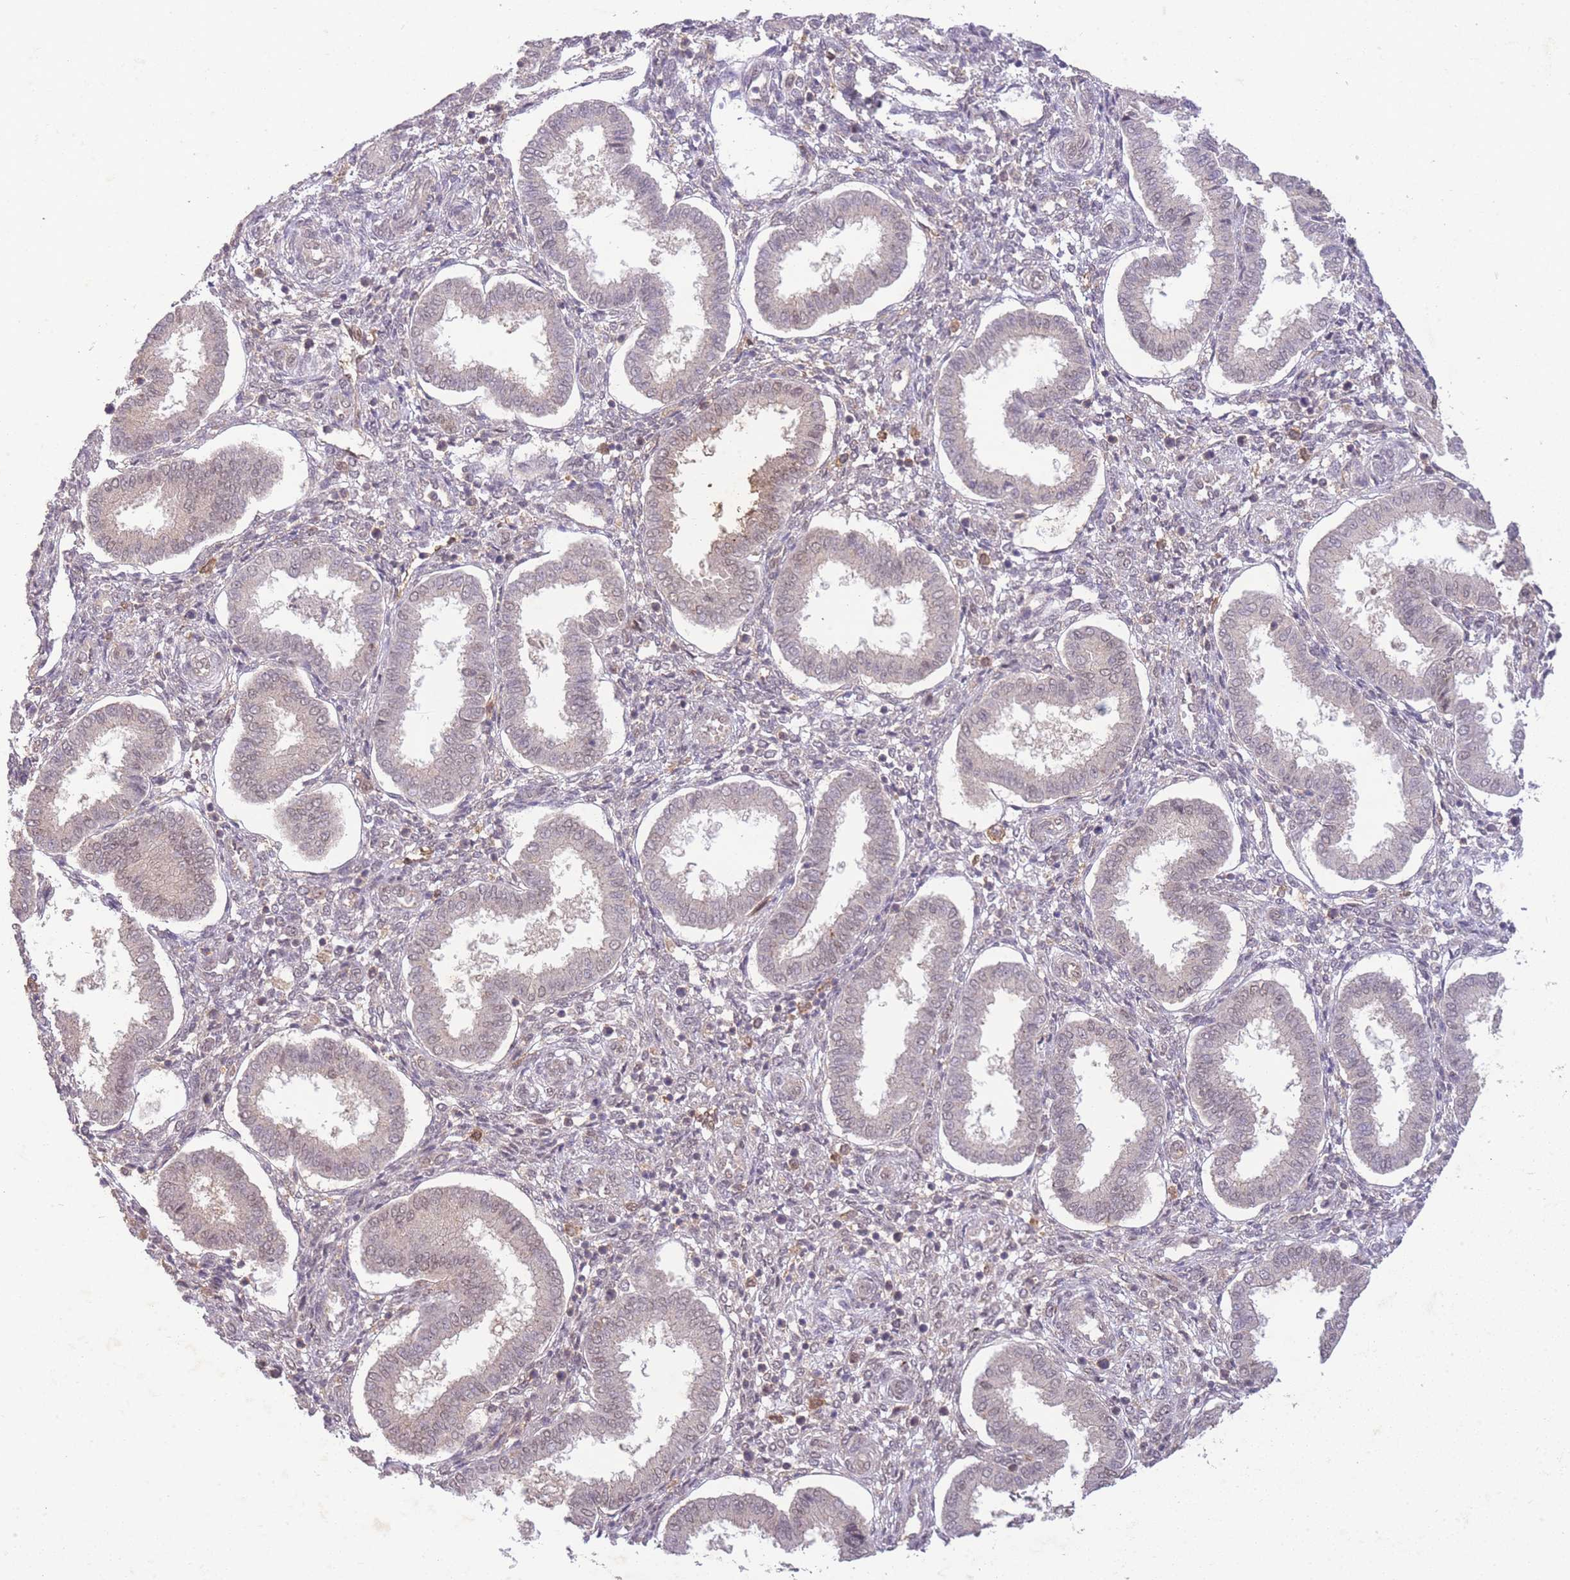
{"staining": {"intensity": "negative", "quantity": "none", "location": "none"}, "tissue": "endometrium", "cell_type": "Cells in endometrial stroma", "image_type": "normal", "snomed": [{"axis": "morphology", "description": "Normal tissue, NOS"}, {"axis": "topography", "description": "Endometrium"}], "caption": "This is an IHC image of benign endometrium. There is no positivity in cells in endometrial stroma.", "gene": "RNF144B", "patient": {"sex": "female", "age": 24}}